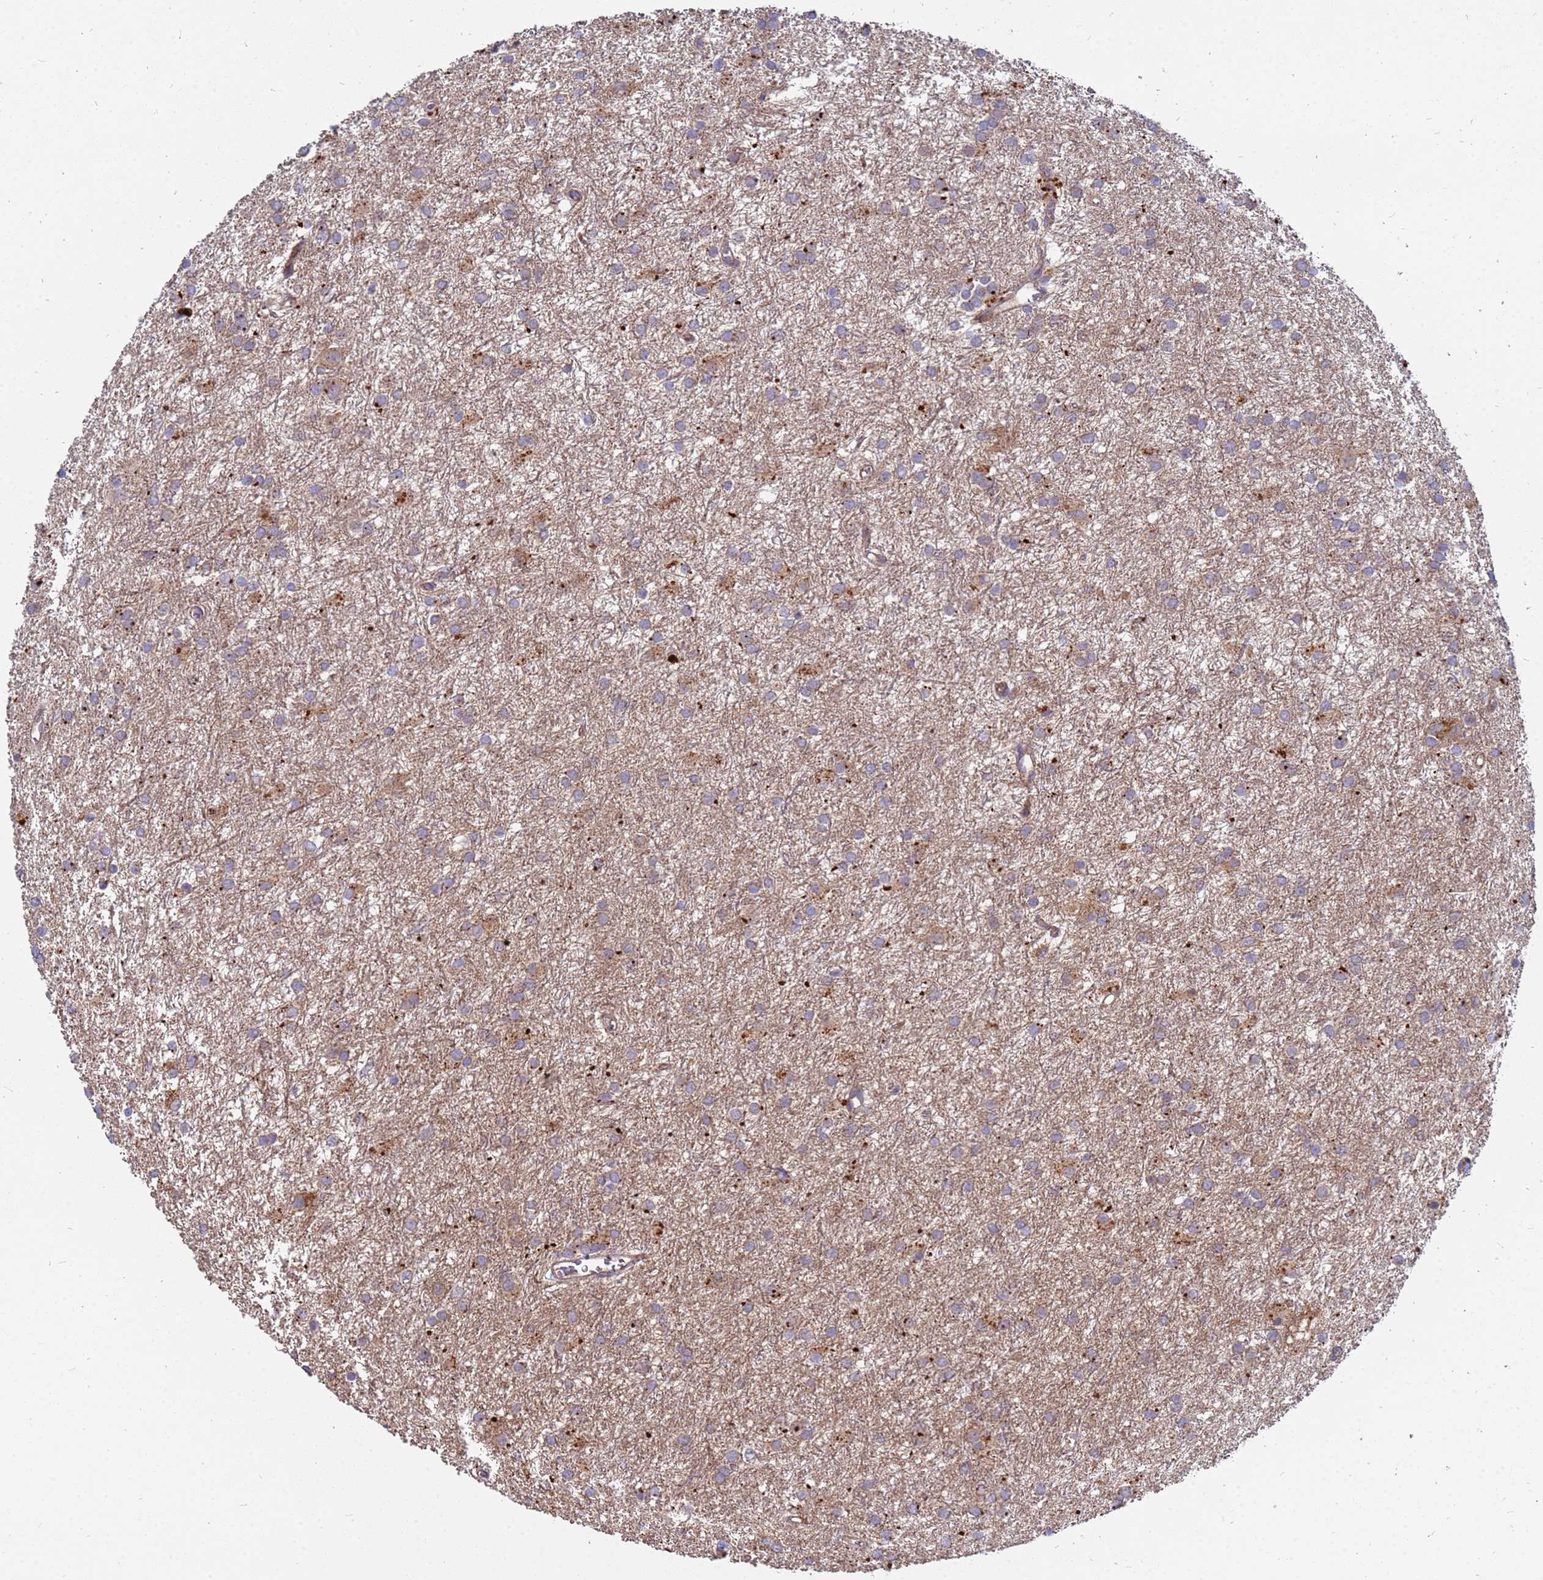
{"staining": {"intensity": "negative", "quantity": "none", "location": "none"}, "tissue": "glioma", "cell_type": "Tumor cells", "image_type": "cancer", "snomed": [{"axis": "morphology", "description": "Glioma, malignant, High grade"}, {"axis": "topography", "description": "Brain"}], "caption": "Malignant high-grade glioma was stained to show a protein in brown. There is no significant staining in tumor cells.", "gene": "CDC34", "patient": {"sex": "female", "age": 50}}